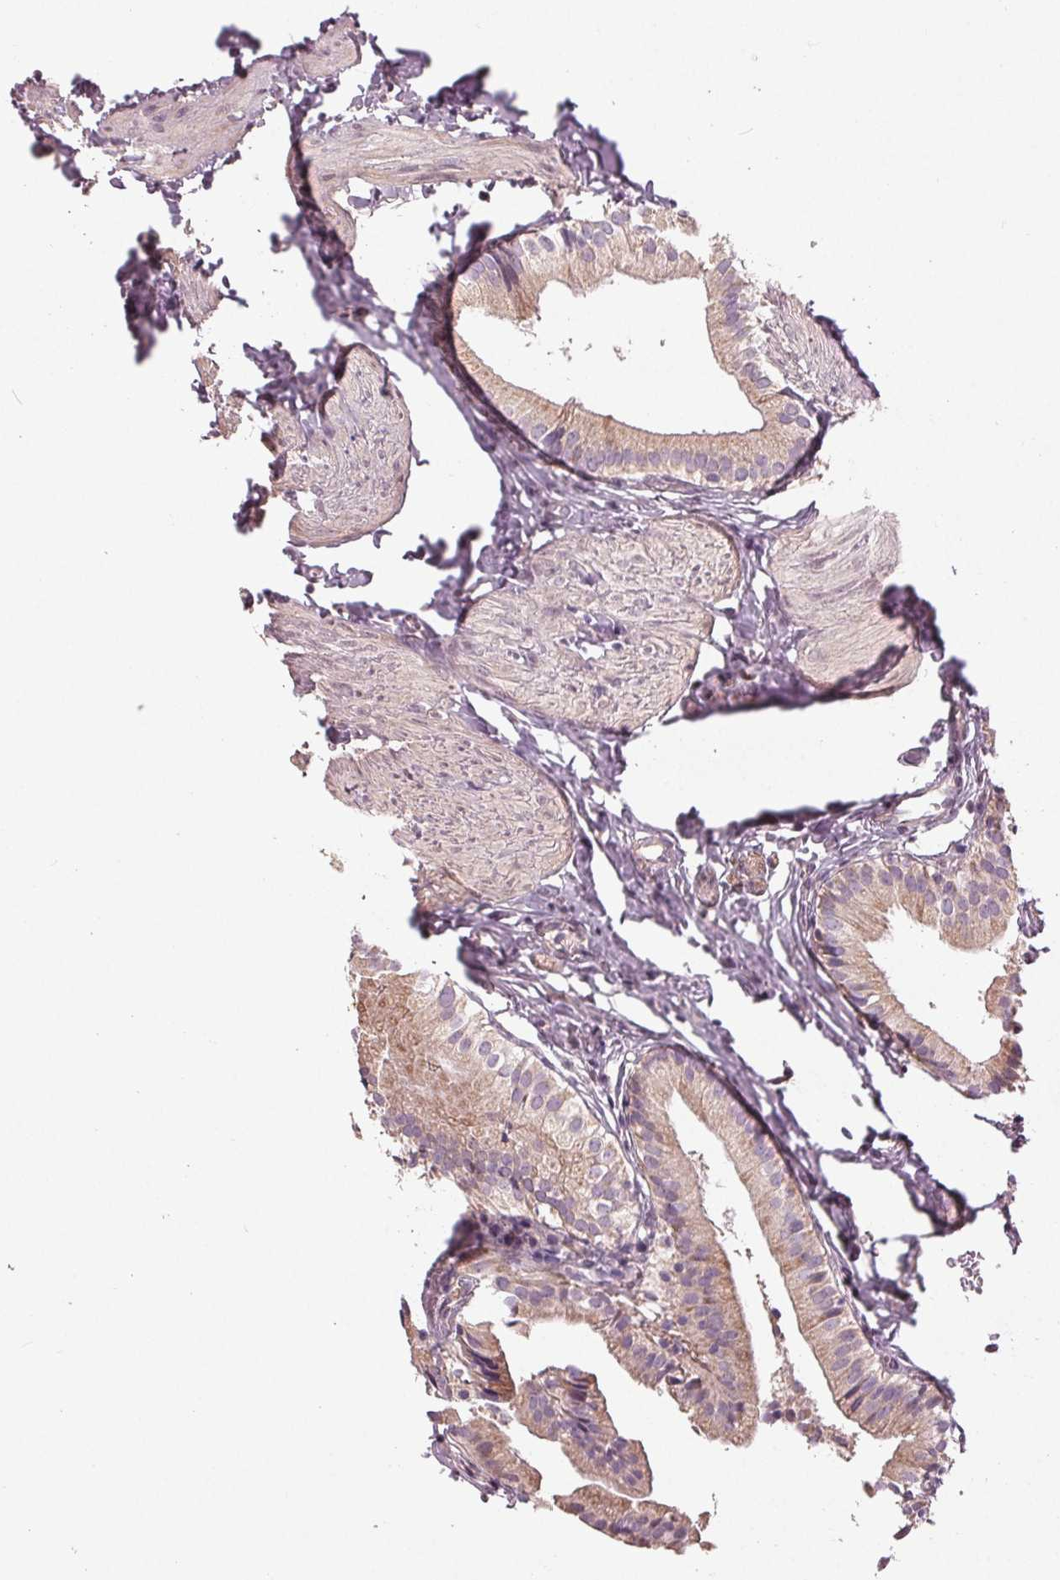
{"staining": {"intensity": "weak", "quantity": "<25%", "location": "cytoplasmic/membranous"}, "tissue": "gallbladder", "cell_type": "Glandular cells", "image_type": "normal", "snomed": [{"axis": "morphology", "description": "Normal tissue, NOS"}, {"axis": "topography", "description": "Gallbladder"}], "caption": "IHC histopathology image of unremarkable human gallbladder stained for a protein (brown), which displays no staining in glandular cells. (DAB (3,3'-diaminobenzidine) immunohistochemistry with hematoxylin counter stain).", "gene": "ZNF605", "patient": {"sex": "female", "age": 47}}